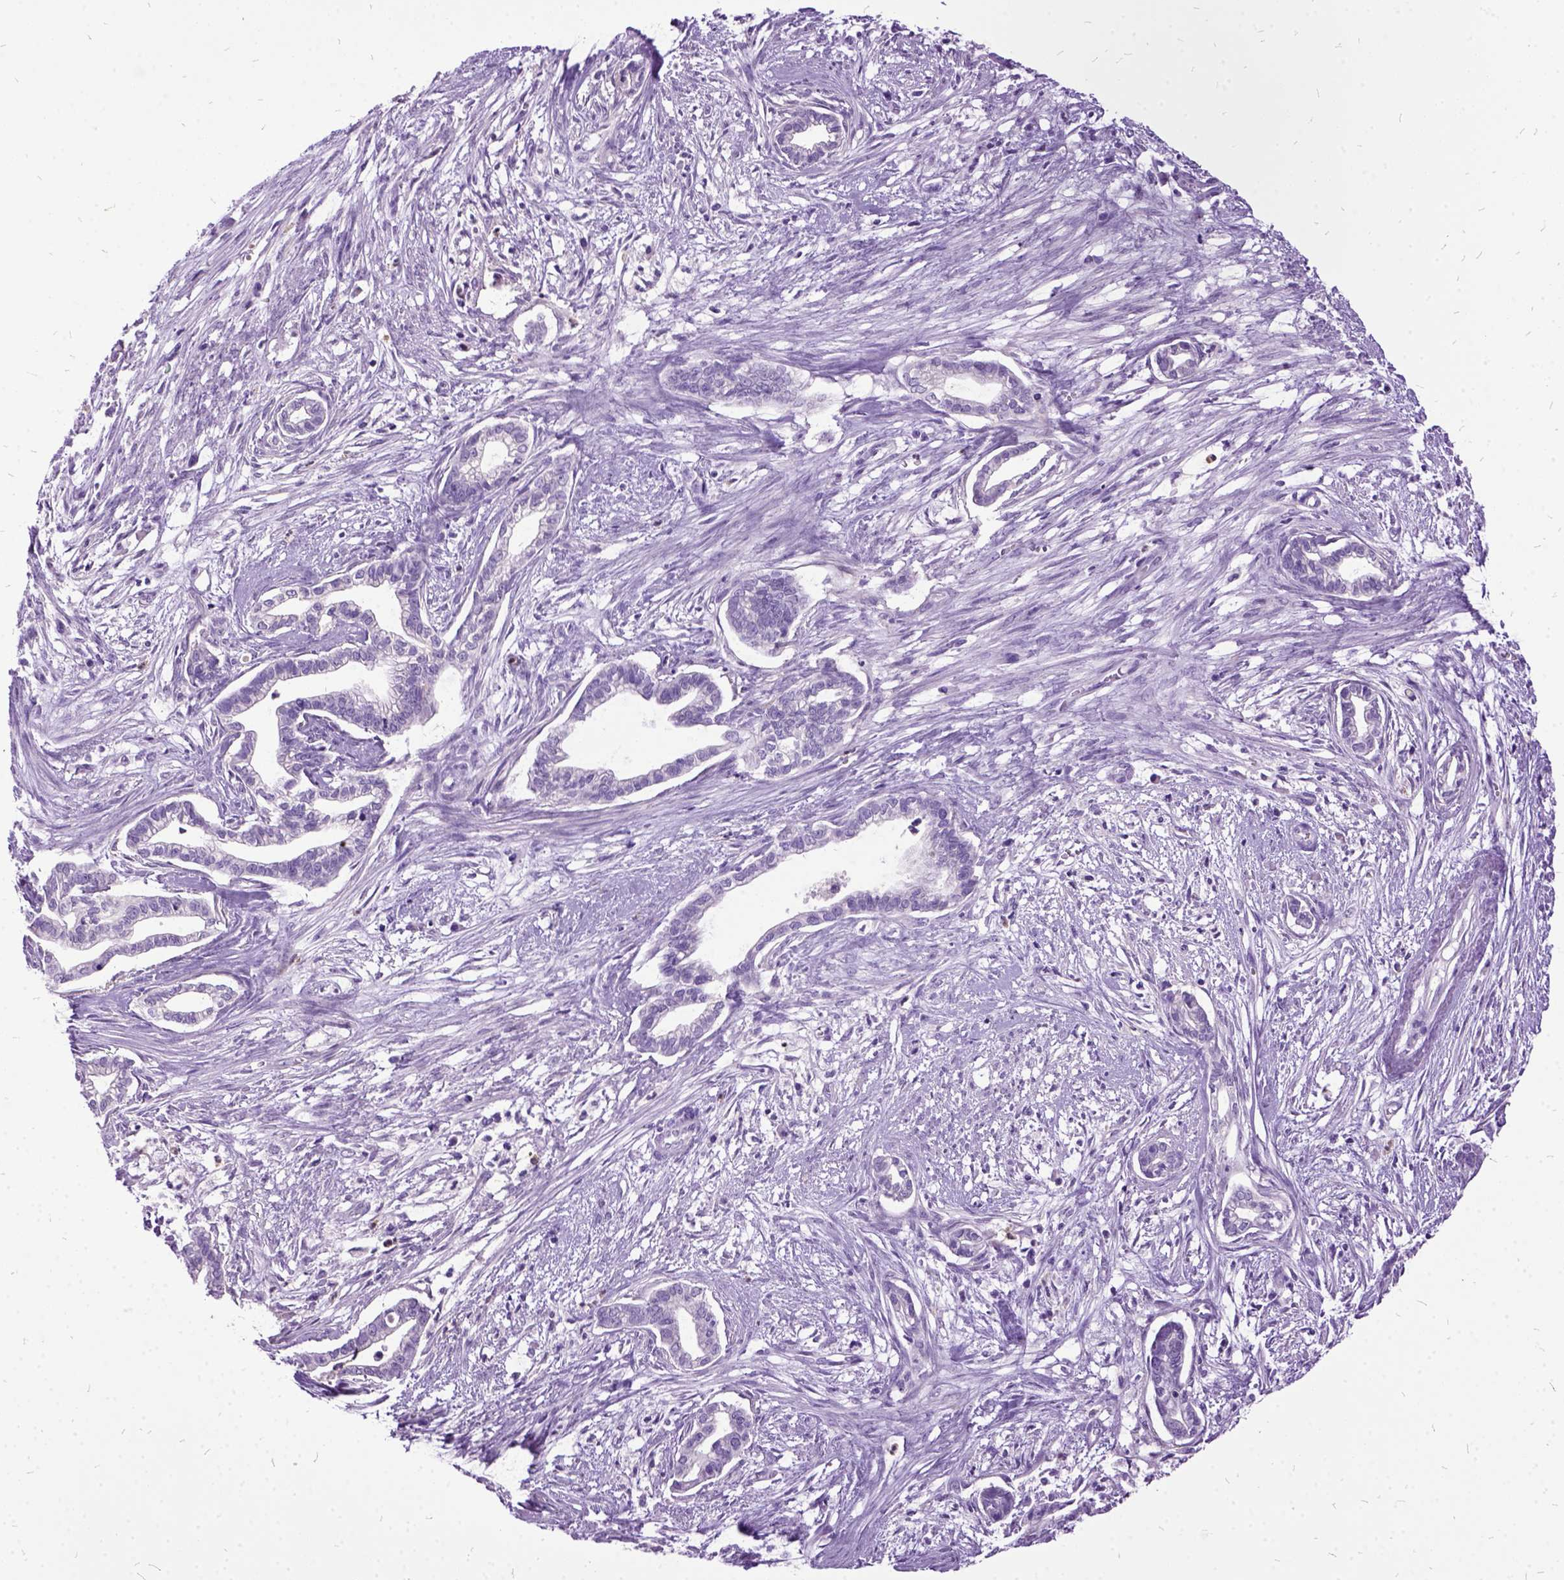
{"staining": {"intensity": "negative", "quantity": "none", "location": "none"}, "tissue": "cervical cancer", "cell_type": "Tumor cells", "image_type": "cancer", "snomed": [{"axis": "morphology", "description": "Adenocarcinoma, NOS"}, {"axis": "topography", "description": "Cervix"}], "caption": "This image is of cervical adenocarcinoma stained with immunohistochemistry to label a protein in brown with the nuclei are counter-stained blue. There is no staining in tumor cells. Nuclei are stained in blue.", "gene": "MME", "patient": {"sex": "female", "age": 62}}